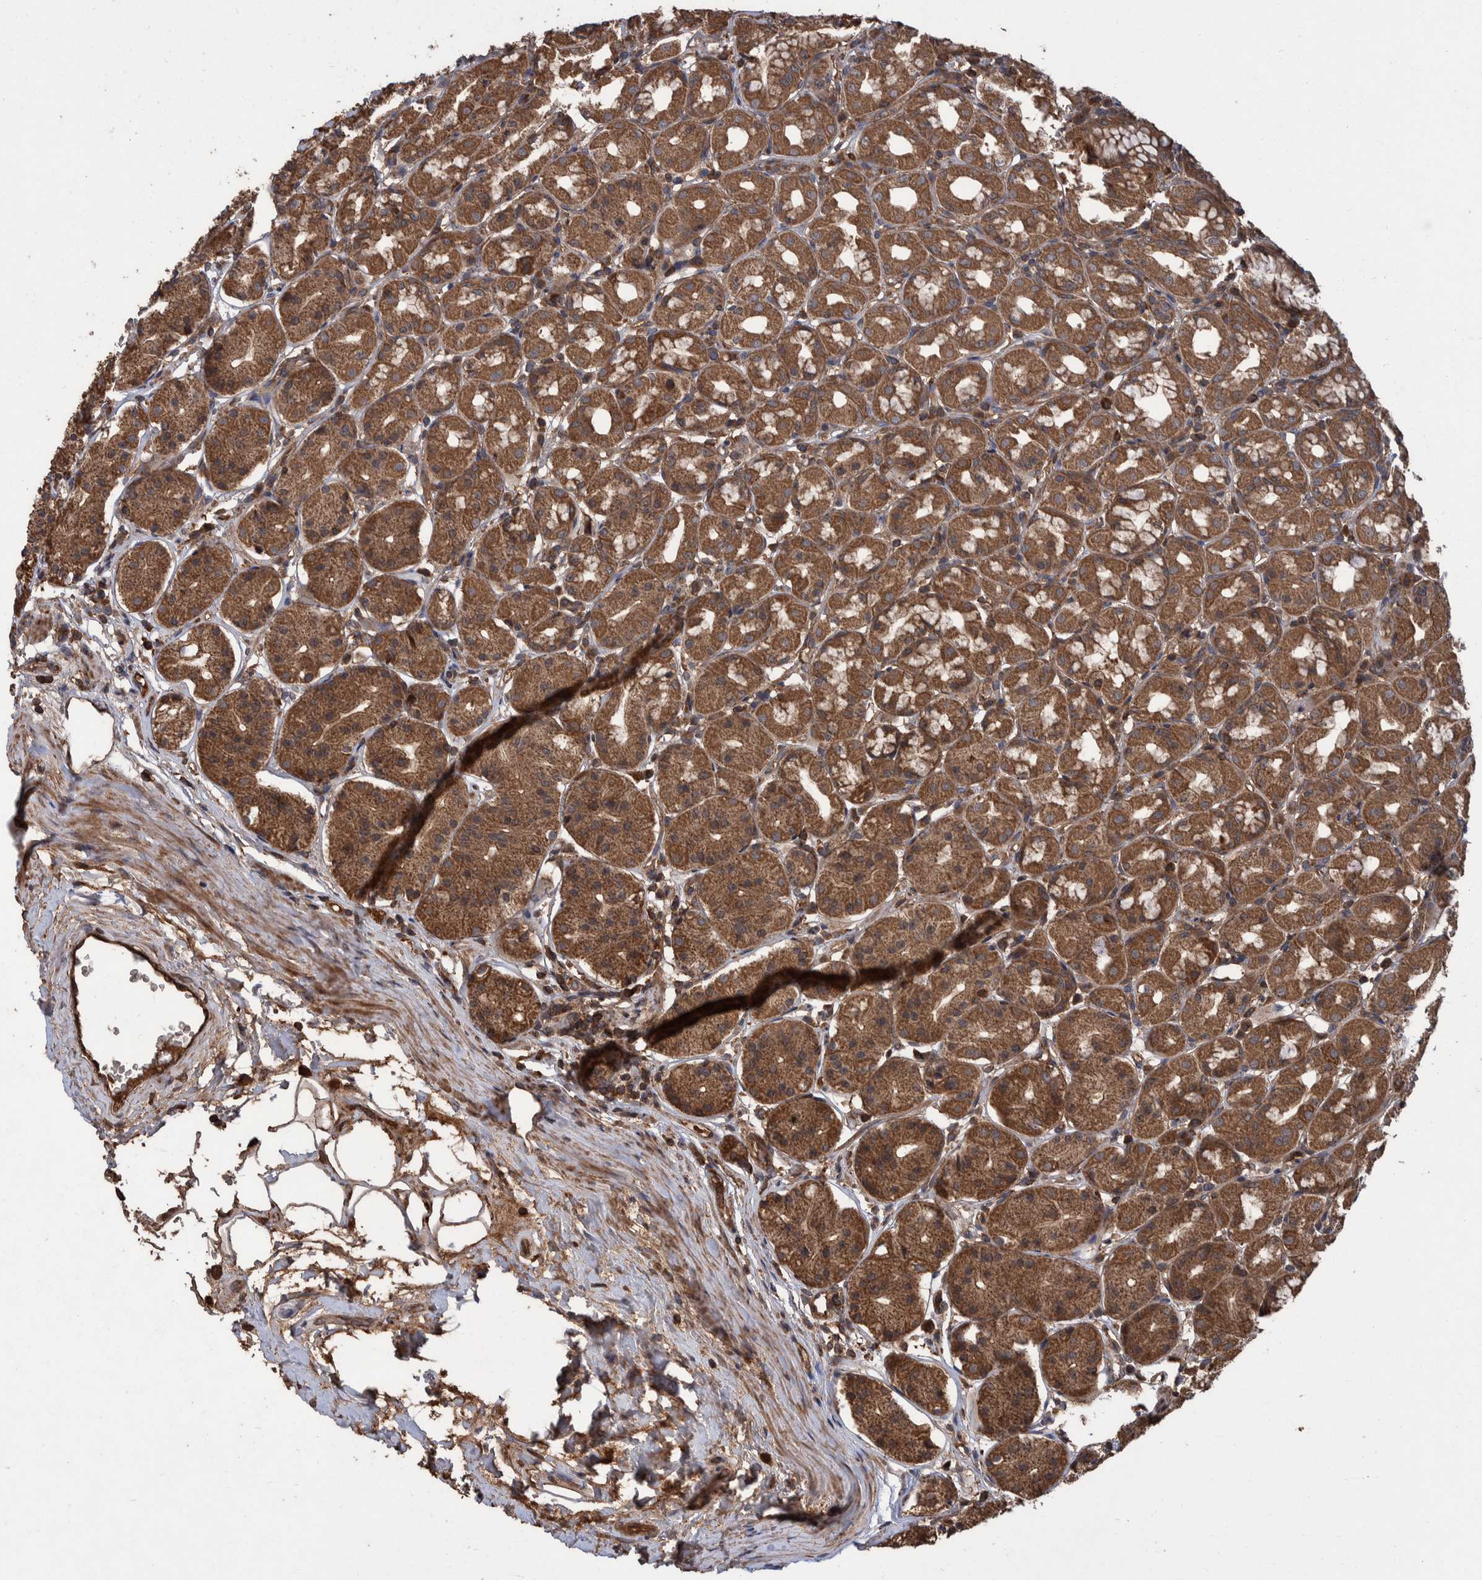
{"staining": {"intensity": "moderate", "quantity": ">75%", "location": "cytoplasmic/membranous"}, "tissue": "stomach", "cell_type": "Glandular cells", "image_type": "normal", "snomed": [{"axis": "morphology", "description": "Normal tissue, NOS"}, {"axis": "topography", "description": "Stomach"}, {"axis": "topography", "description": "Stomach, lower"}], "caption": "Immunohistochemical staining of unremarkable human stomach shows moderate cytoplasmic/membranous protein expression in about >75% of glandular cells.", "gene": "VBP1", "patient": {"sex": "female", "age": 56}}